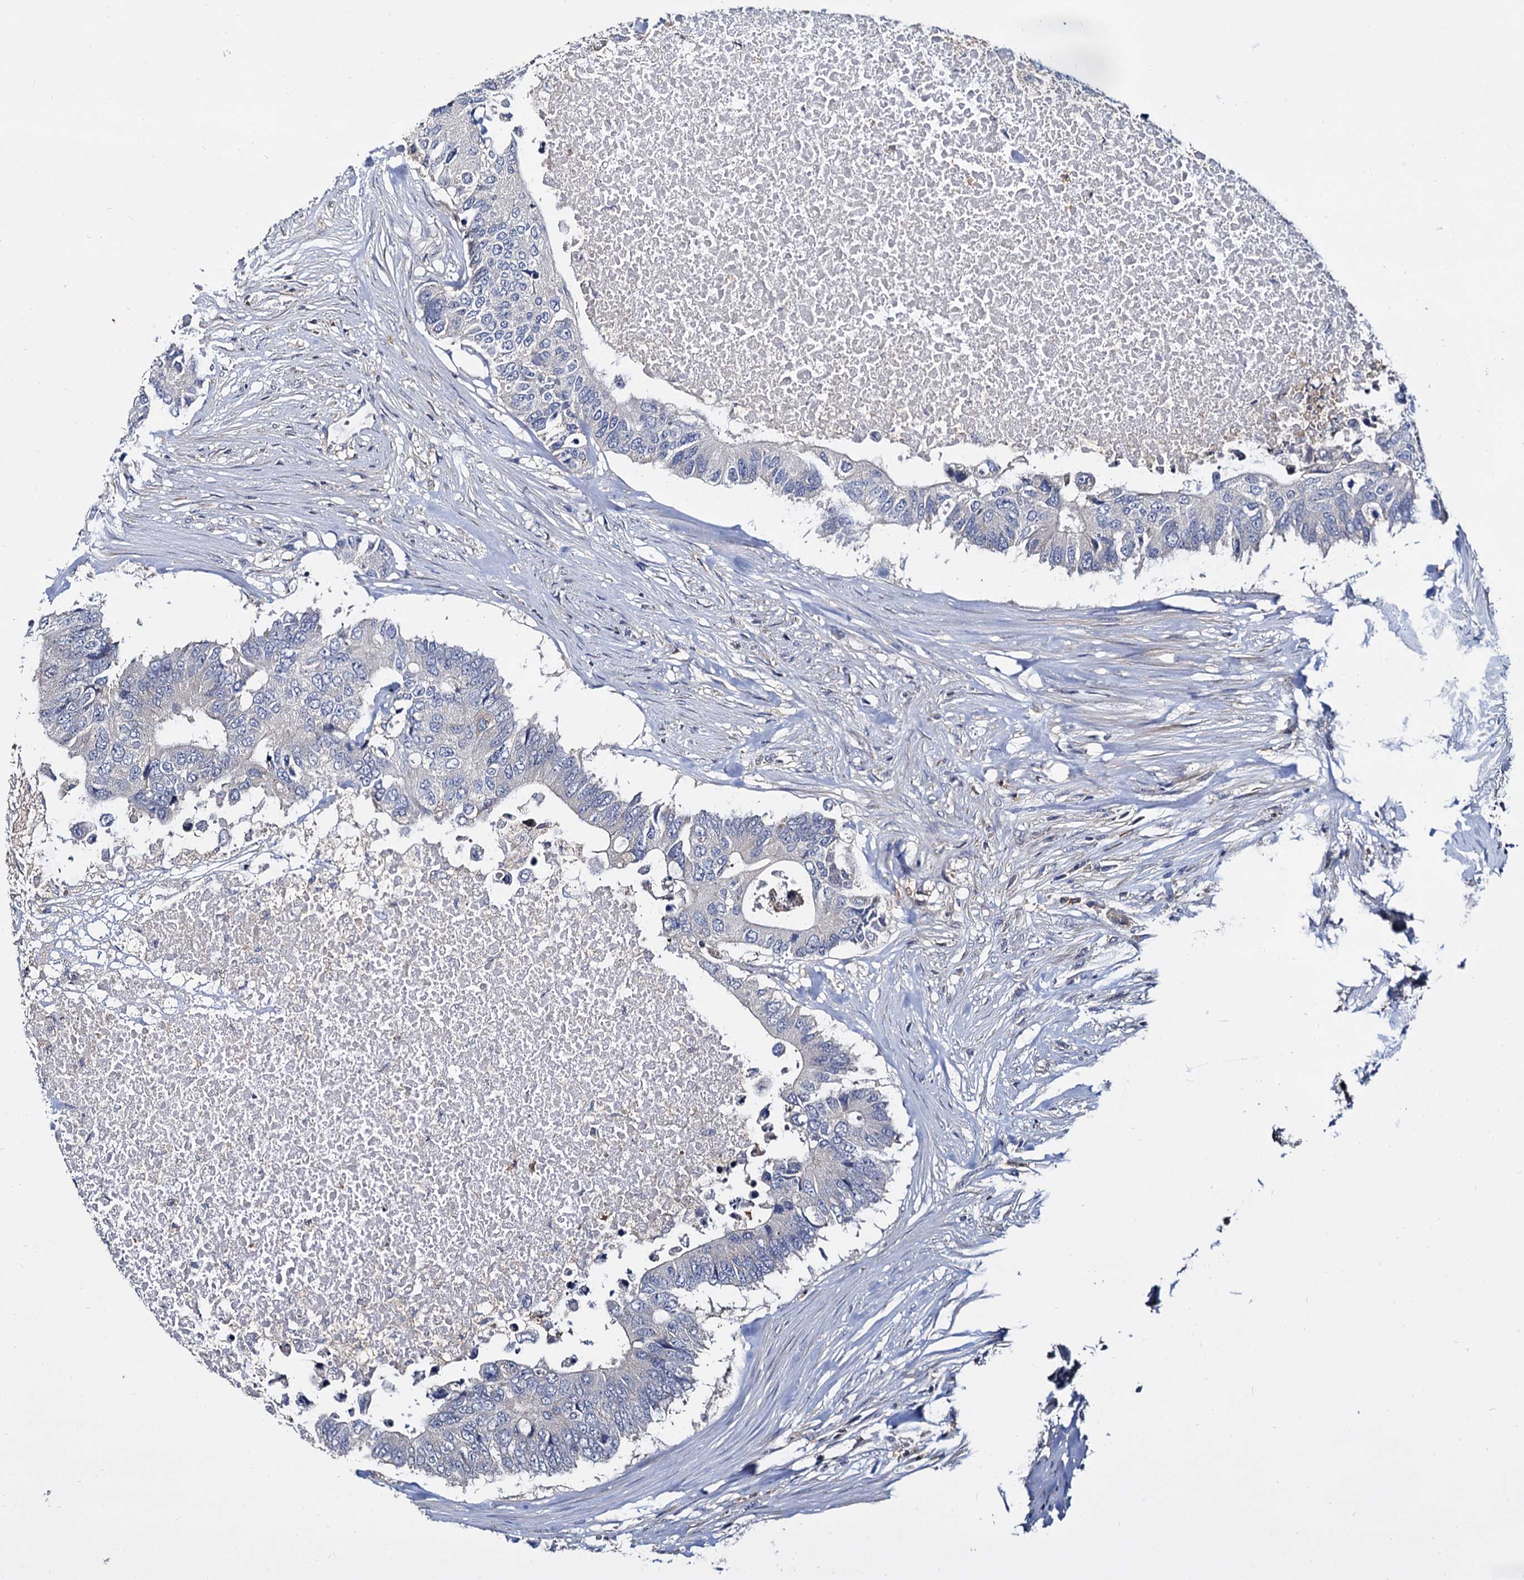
{"staining": {"intensity": "negative", "quantity": "none", "location": "none"}, "tissue": "colorectal cancer", "cell_type": "Tumor cells", "image_type": "cancer", "snomed": [{"axis": "morphology", "description": "Adenocarcinoma, NOS"}, {"axis": "topography", "description": "Colon"}], "caption": "Colorectal cancer (adenocarcinoma) was stained to show a protein in brown. There is no significant positivity in tumor cells.", "gene": "ANKRD13A", "patient": {"sex": "male", "age": 71}}